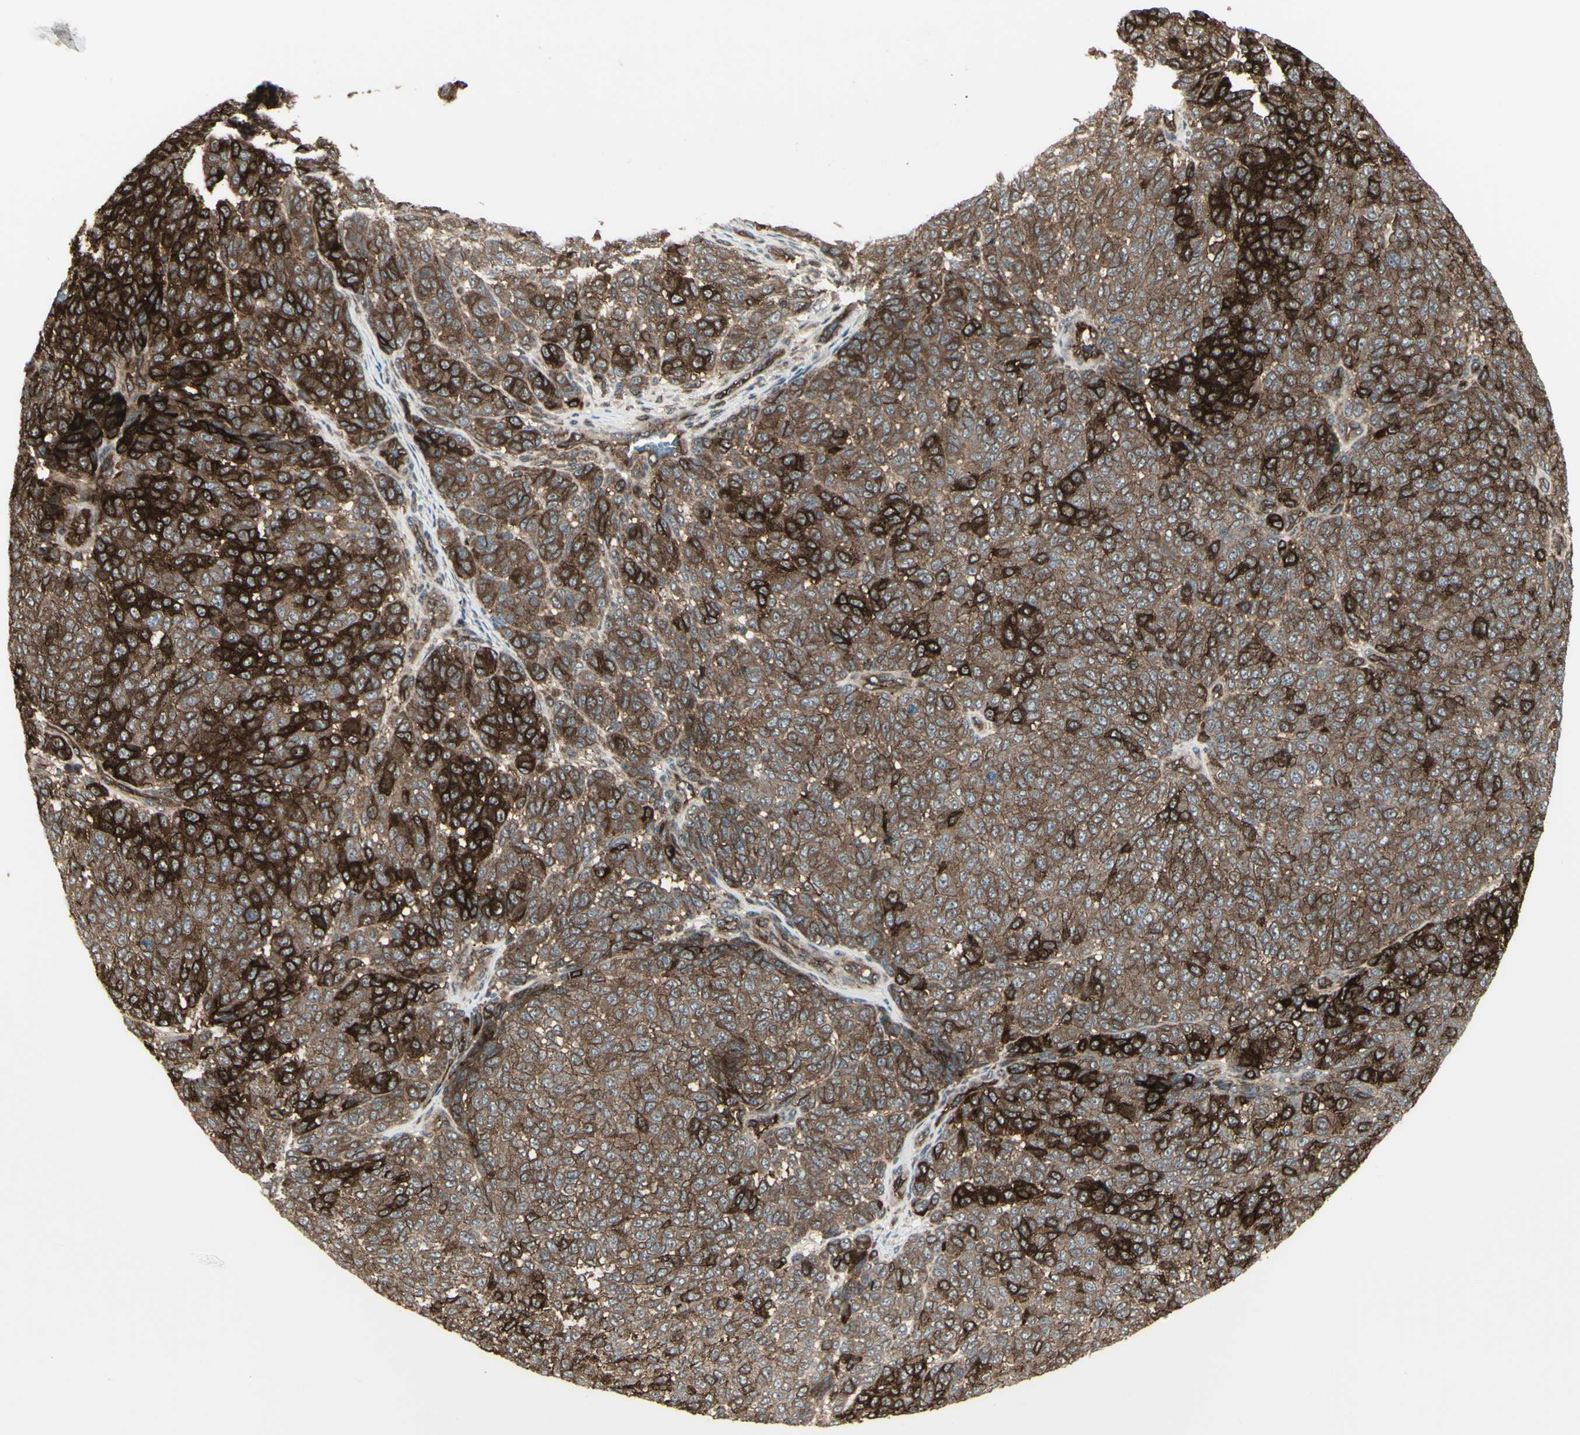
{"staining": {"intensity": "strong", "quantity": ">75%", "location": "cytoplasmic/membranous"}, "tissue": "melanoma", "cell_type": "Tumor cells", "image_type": "cancer", "snomed": [{"axis": "morphology", "description": "Malignant melanoma, NOS"}, {"axis": "topography", "description": "Skin"}], "caption": "Human melanoma stained with a brown dye exhibits strong cytoplasmic/membranous positive staining in about >75% of tumor cells.", "gene": "FXYD5", "patient": {"sex": "male", "age": 59}}